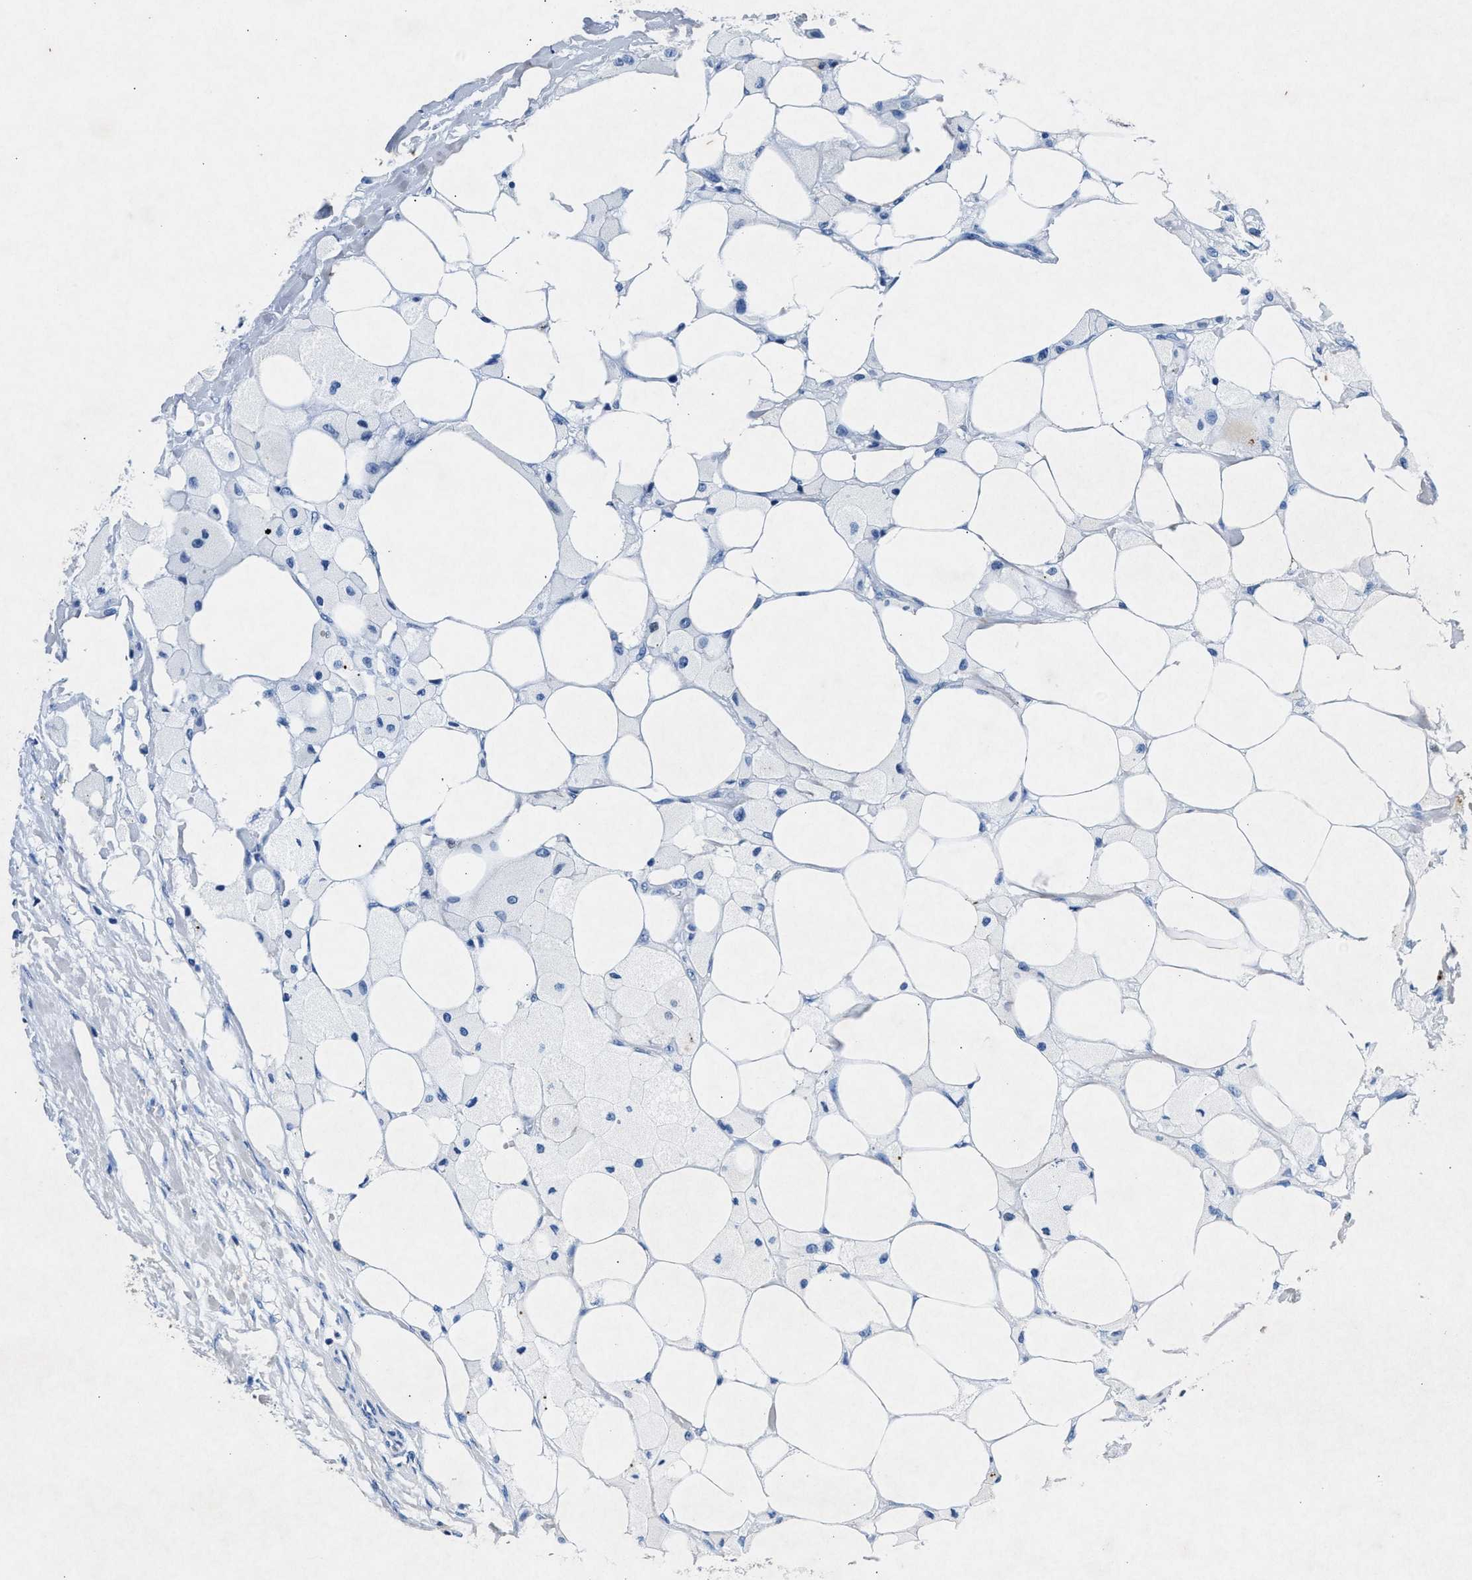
{"staining": {"intensity": "negative", "quantity": "none", "location": "none"}, "tissue": "colorectal cancer", "cell_type": "Tumor cells", "image_type": "cancer", "snomed": [{"axis": "morphology", "description": "Adenocarcinoma, NOS"}, {"axis": "topography", "description": "Colon"}], "caption": "IHC micrograph of neoplastic tissue: human colorectal adenocarcinoma stained with DAB (3,3'-diaminobenzidine) shows no significant protein expression in tumor cells. (Stains: DAB (3,3'-diaminobenzidine) immunohistochemistry (IHC) with hematoxylin counter stain, Microscopy: brightfield microscopy at high magnification).", "gene": "MAP6", "patient": {"sex": "female", "age": 57}}